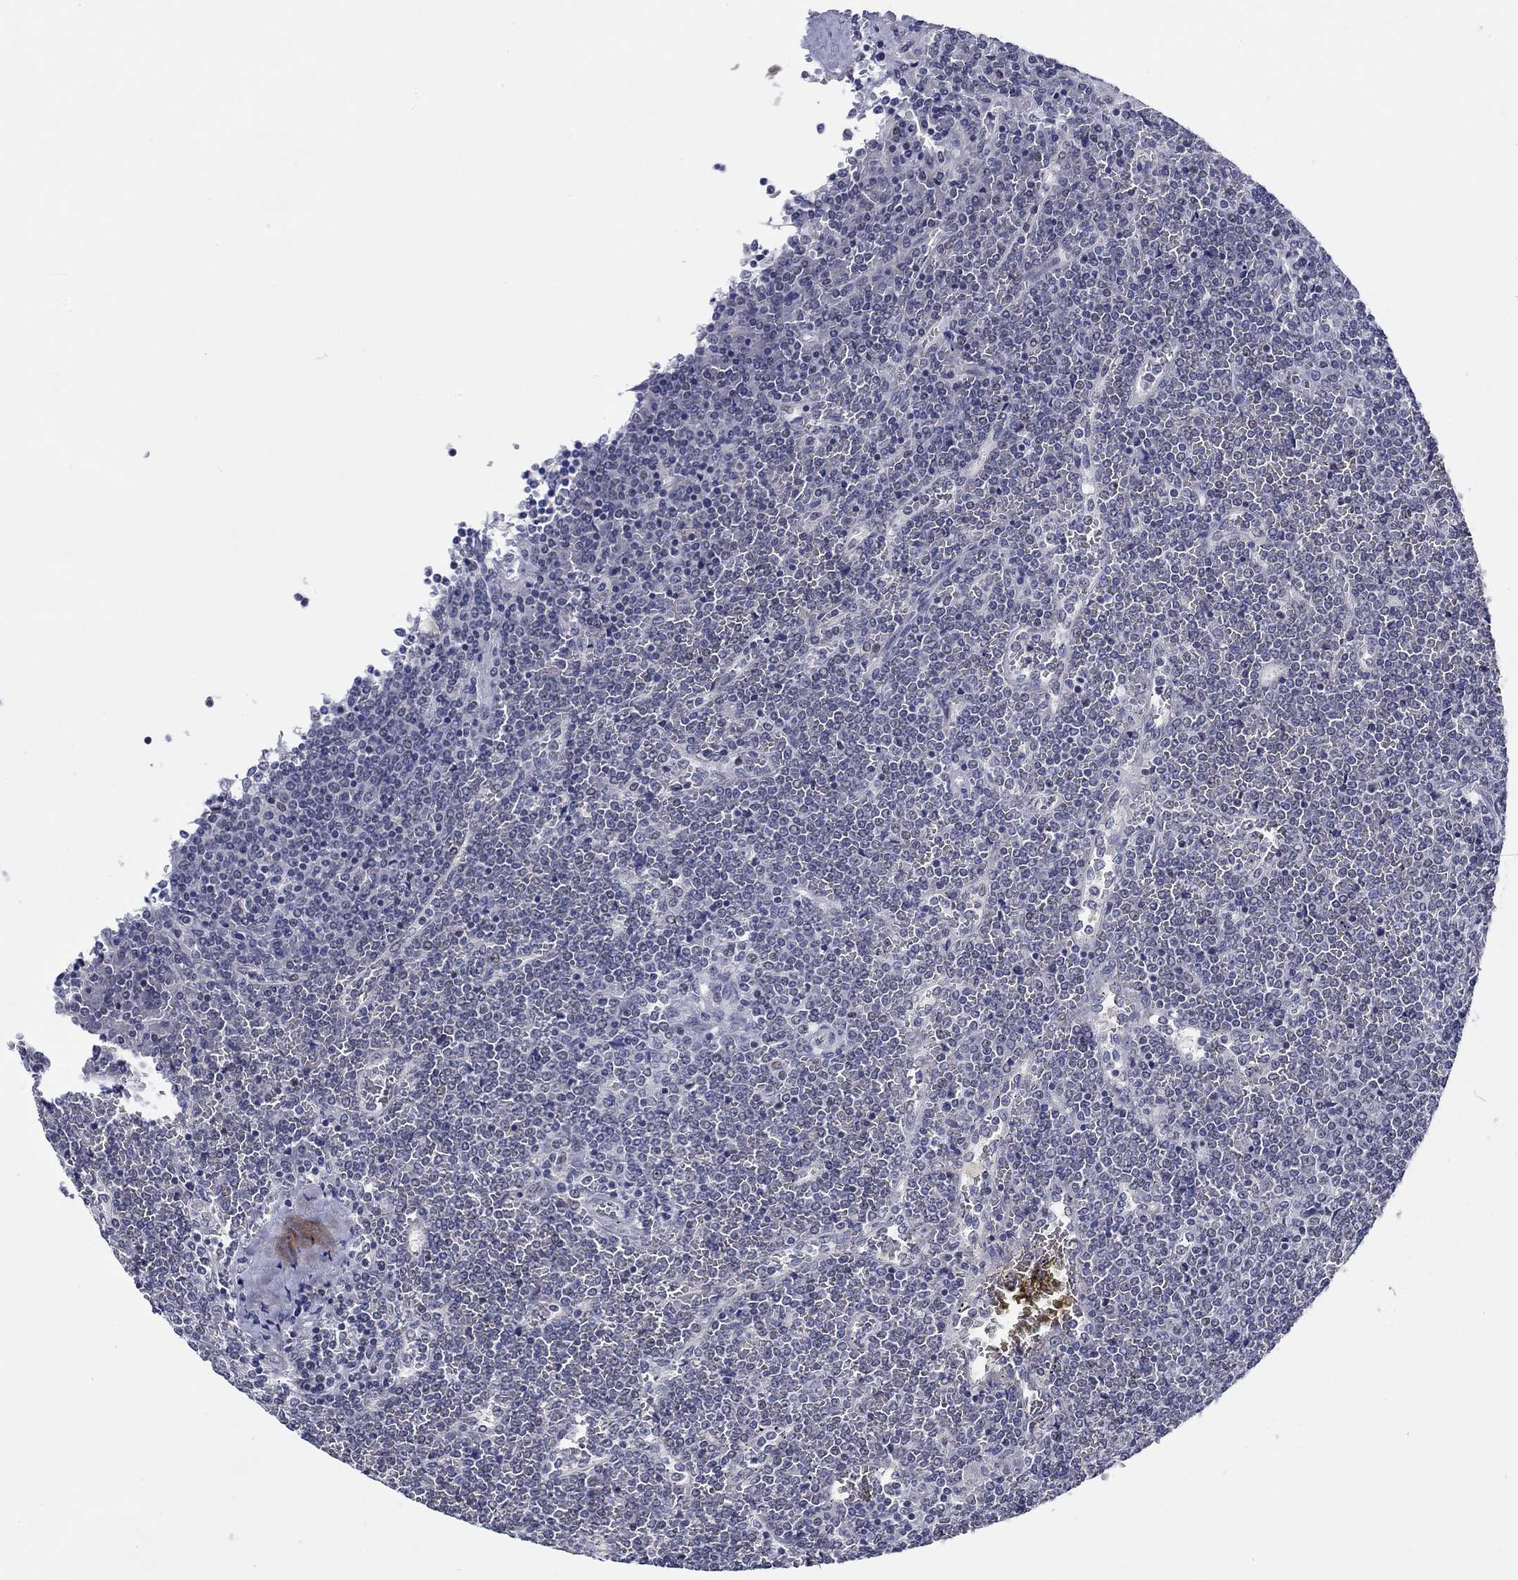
{"staining": {"intensity": "negative", "quantity": "none", "location": "none"}, "tissue": "lymphoma", "cell_type": "Tumor cells", "image_type": "cancer", "snomed": [{"axis": "morphology", "description": "Malignant lymphoma, non-Hodgkin's type, Low grade"}, {"axis": "topography", "description": "Spleen"}], "caption": "High power microscopy image of an immunohistochemistry (IHC) image of lymphoma, revealing no significant positivity in tumor cells.", "gene": "SLC34A1", "patient": {"sex": "female", "age": 19}}